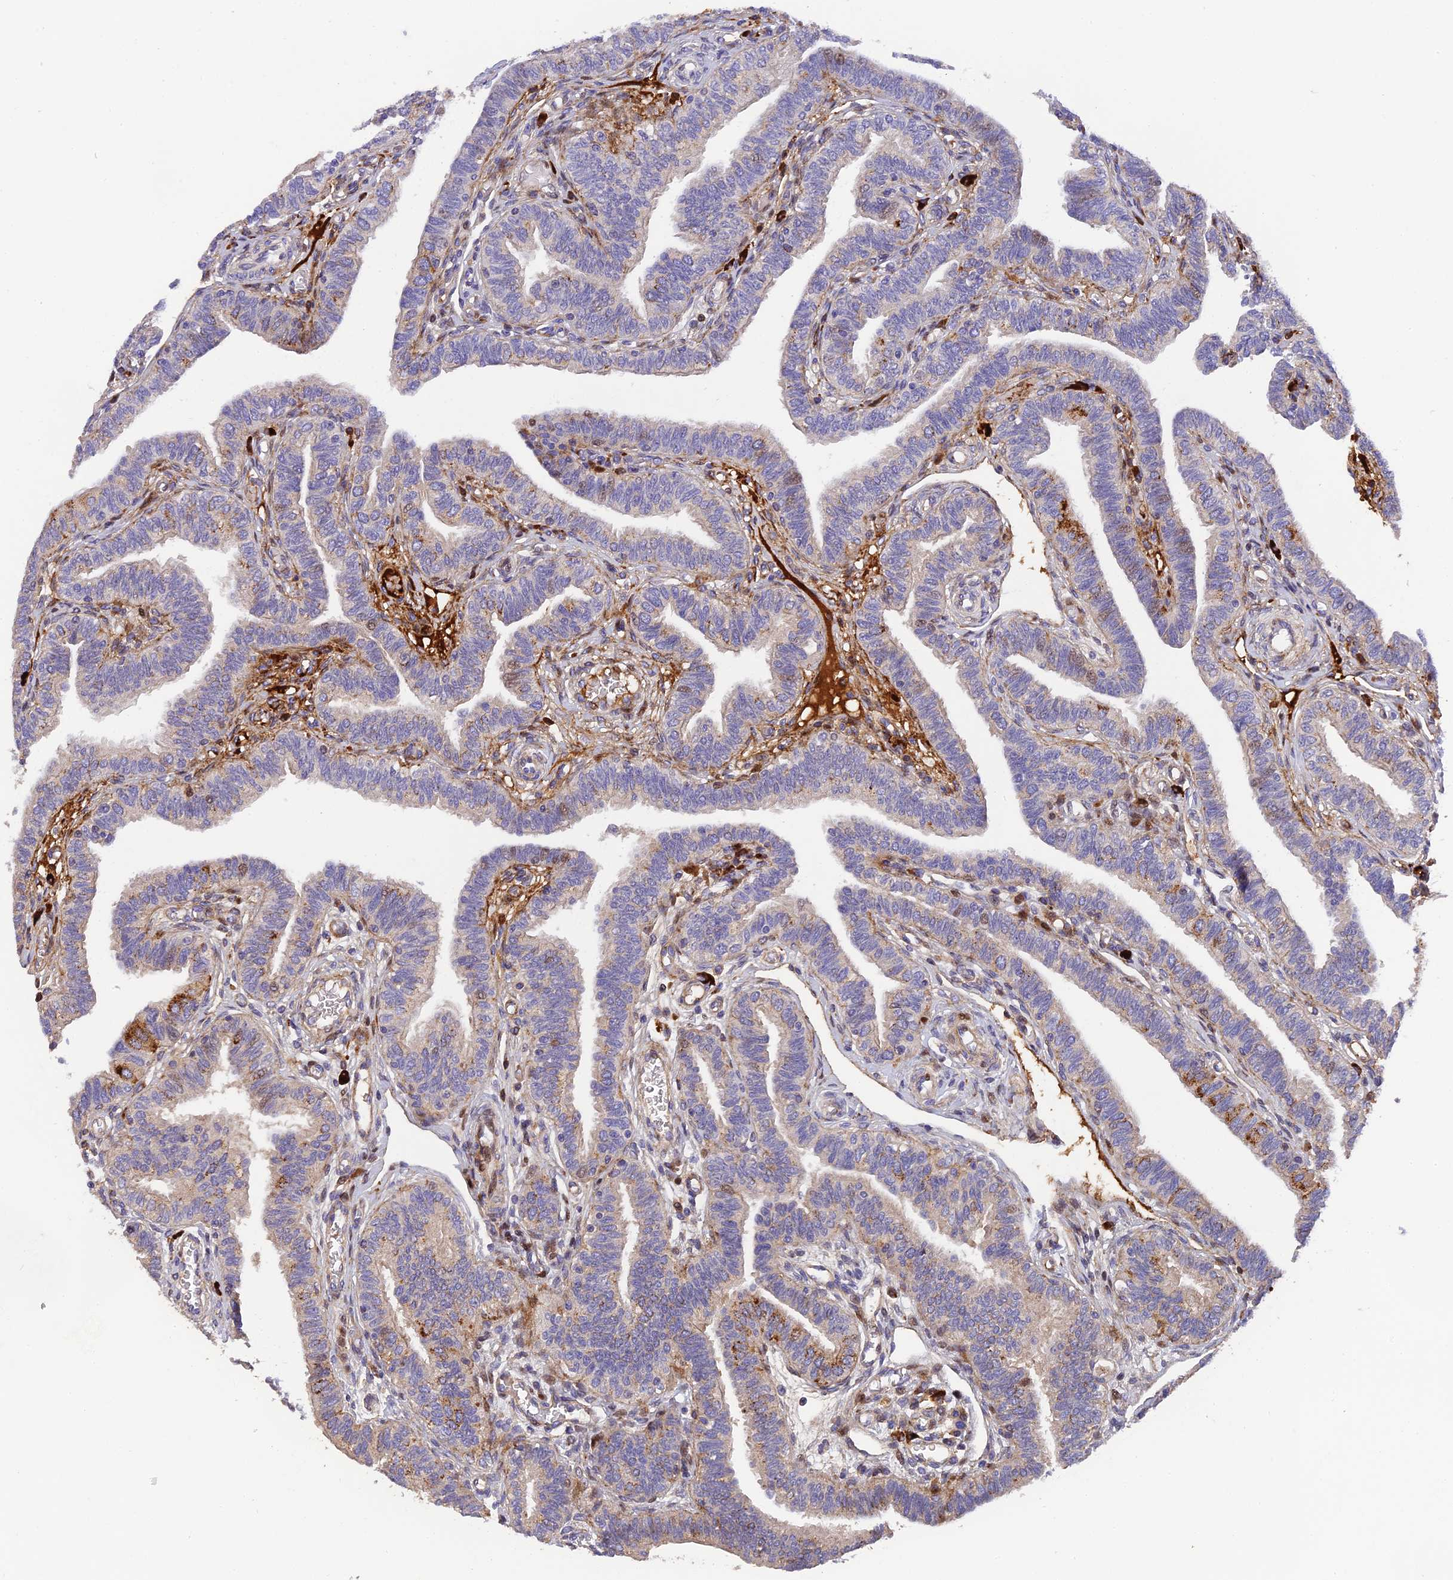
{"staining": {"intensity": "moderate", "quantity": "25%-75%", "location": "cytoplasmic/membranous,nuclear"}, "tissue": "fallopian tube", "cell_type": "Glandular cells", "image_type": "normal", "snomed": [{"axis": "morphology", "description": "Normal tissue, NOS"}, {"axis": "topography", "description": "Fallopian tube"}], "caption": "DAB immunohistochemical staining of unremarkable human fallopian tube shows moderate cytoplasmic/membranous,nuclear protein staining in approximately 25%-75% of glandular cells.", "gene": "CPSF4L", "patient": {"sex": "female", "age": 39}}